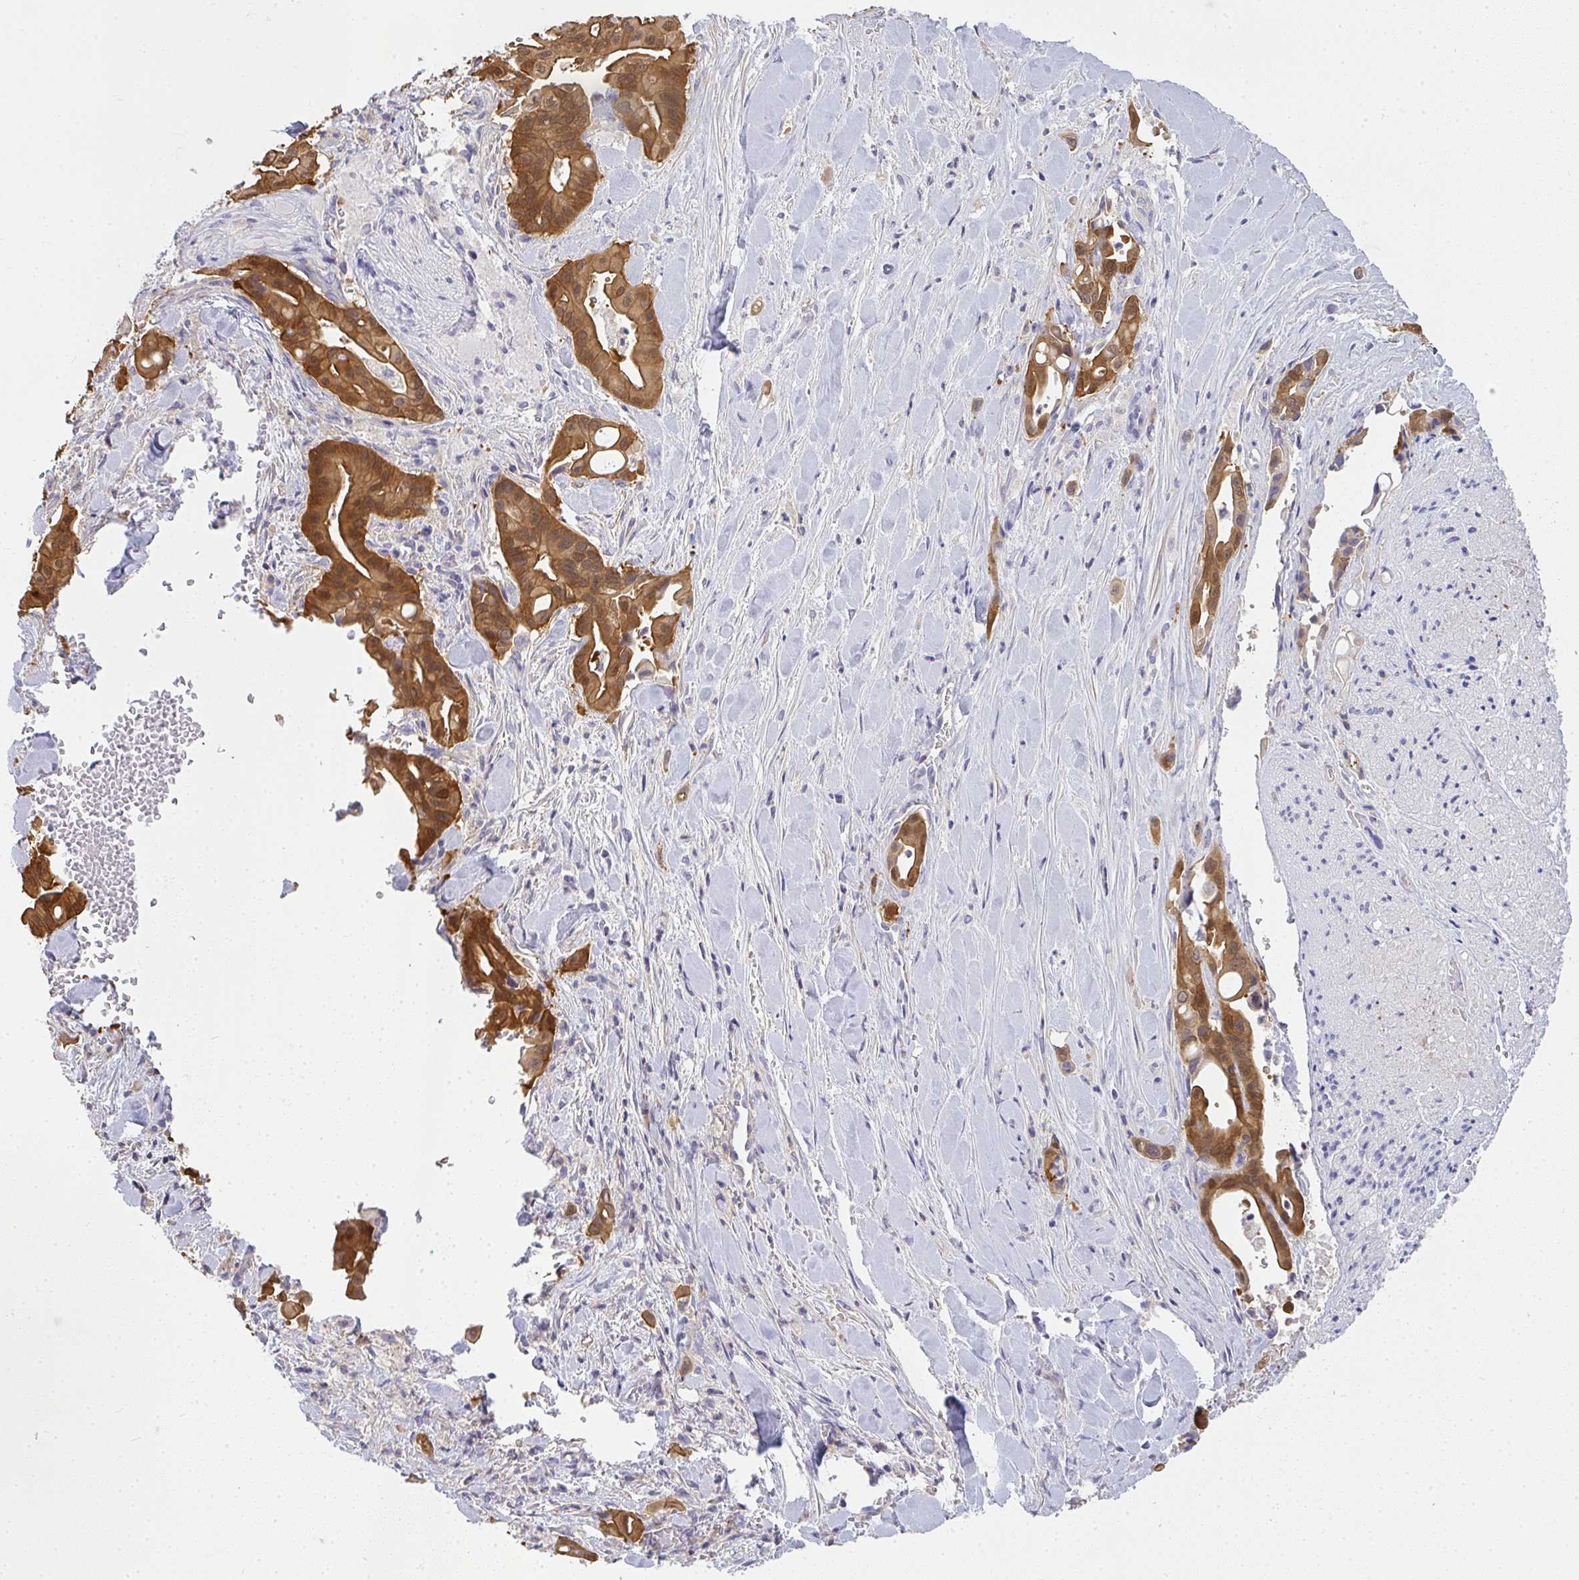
{"staining": {"intensity": "moderate", "quantity": ">75%", "location": "cytoplasmic/membranous,nuclear"}, "tissue": "liver cancer", "cell_type": "Tumor cells", "image_type": "cancer", "snomed": [{"axis": "morphology", "description": "Cholangiocarcinoma"}, {"axis": "topography", "description": "Liver"}], "caption": "Brown immunohistochemical staining in human liver cholangiocarcinoma reveals moderate cytoplasmic/membranous and nuclear positivity in about >75% of tumor cells.", "gene": "GSDMB", "patient": {"sex": "female", "age": 68}}